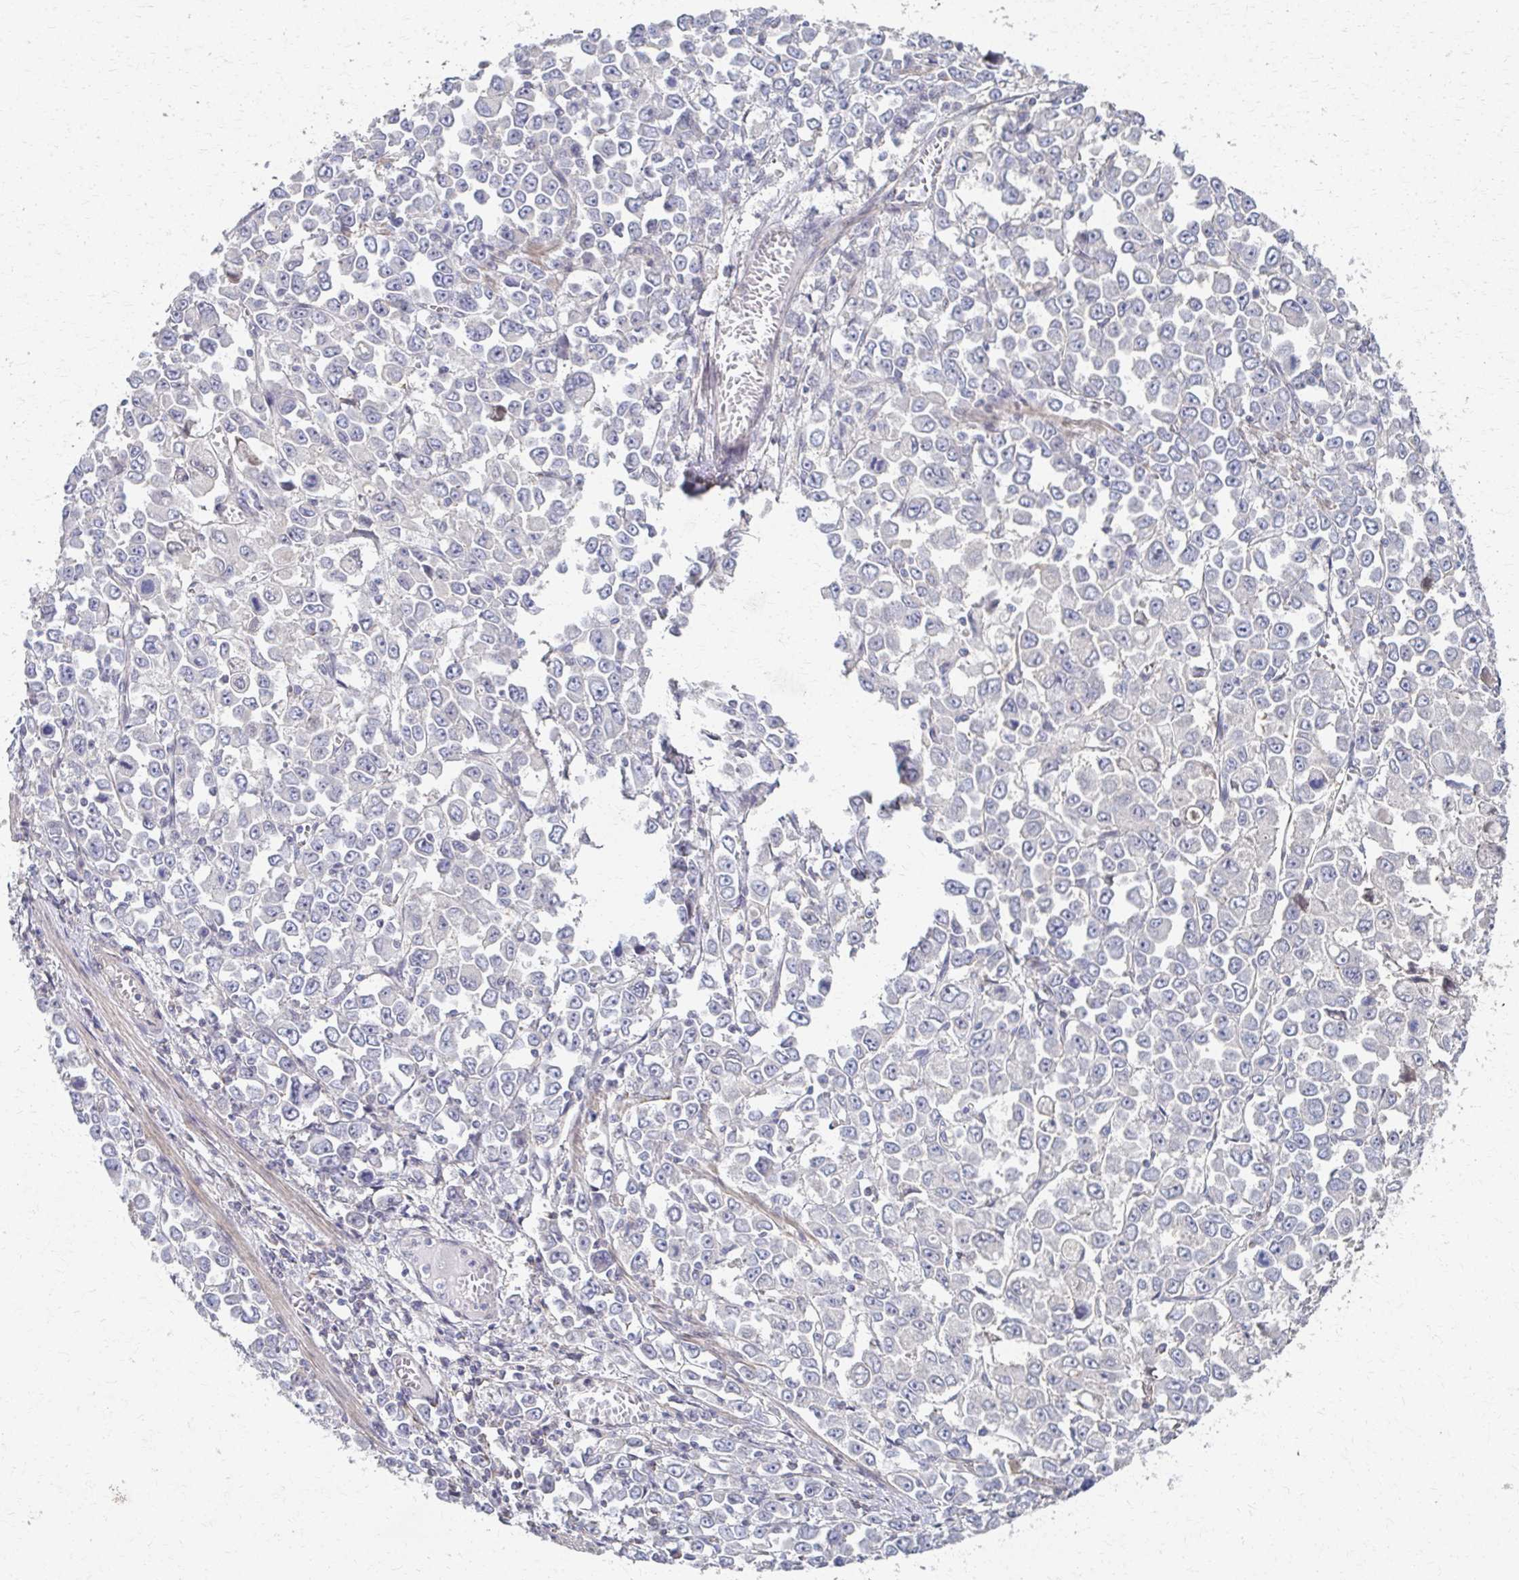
{"staining": {"intensity": "negative", "quantity": "none", "location": "none"}, "tissue": "stomach cancer", "cell_type": "Tumor cells", "image_type": "cancer", "snomed": [{"axis": "morphology", "description": "Adenocarcinoma, NOS"}, {"axis": "topography", "description": "Stomach, upper"}], "caption": "There is no significant positivity in tumor cells of adenocarcinoma (stomach).", "gene": "EOLA2", "patient": {"sex": "male", "age": 70}}